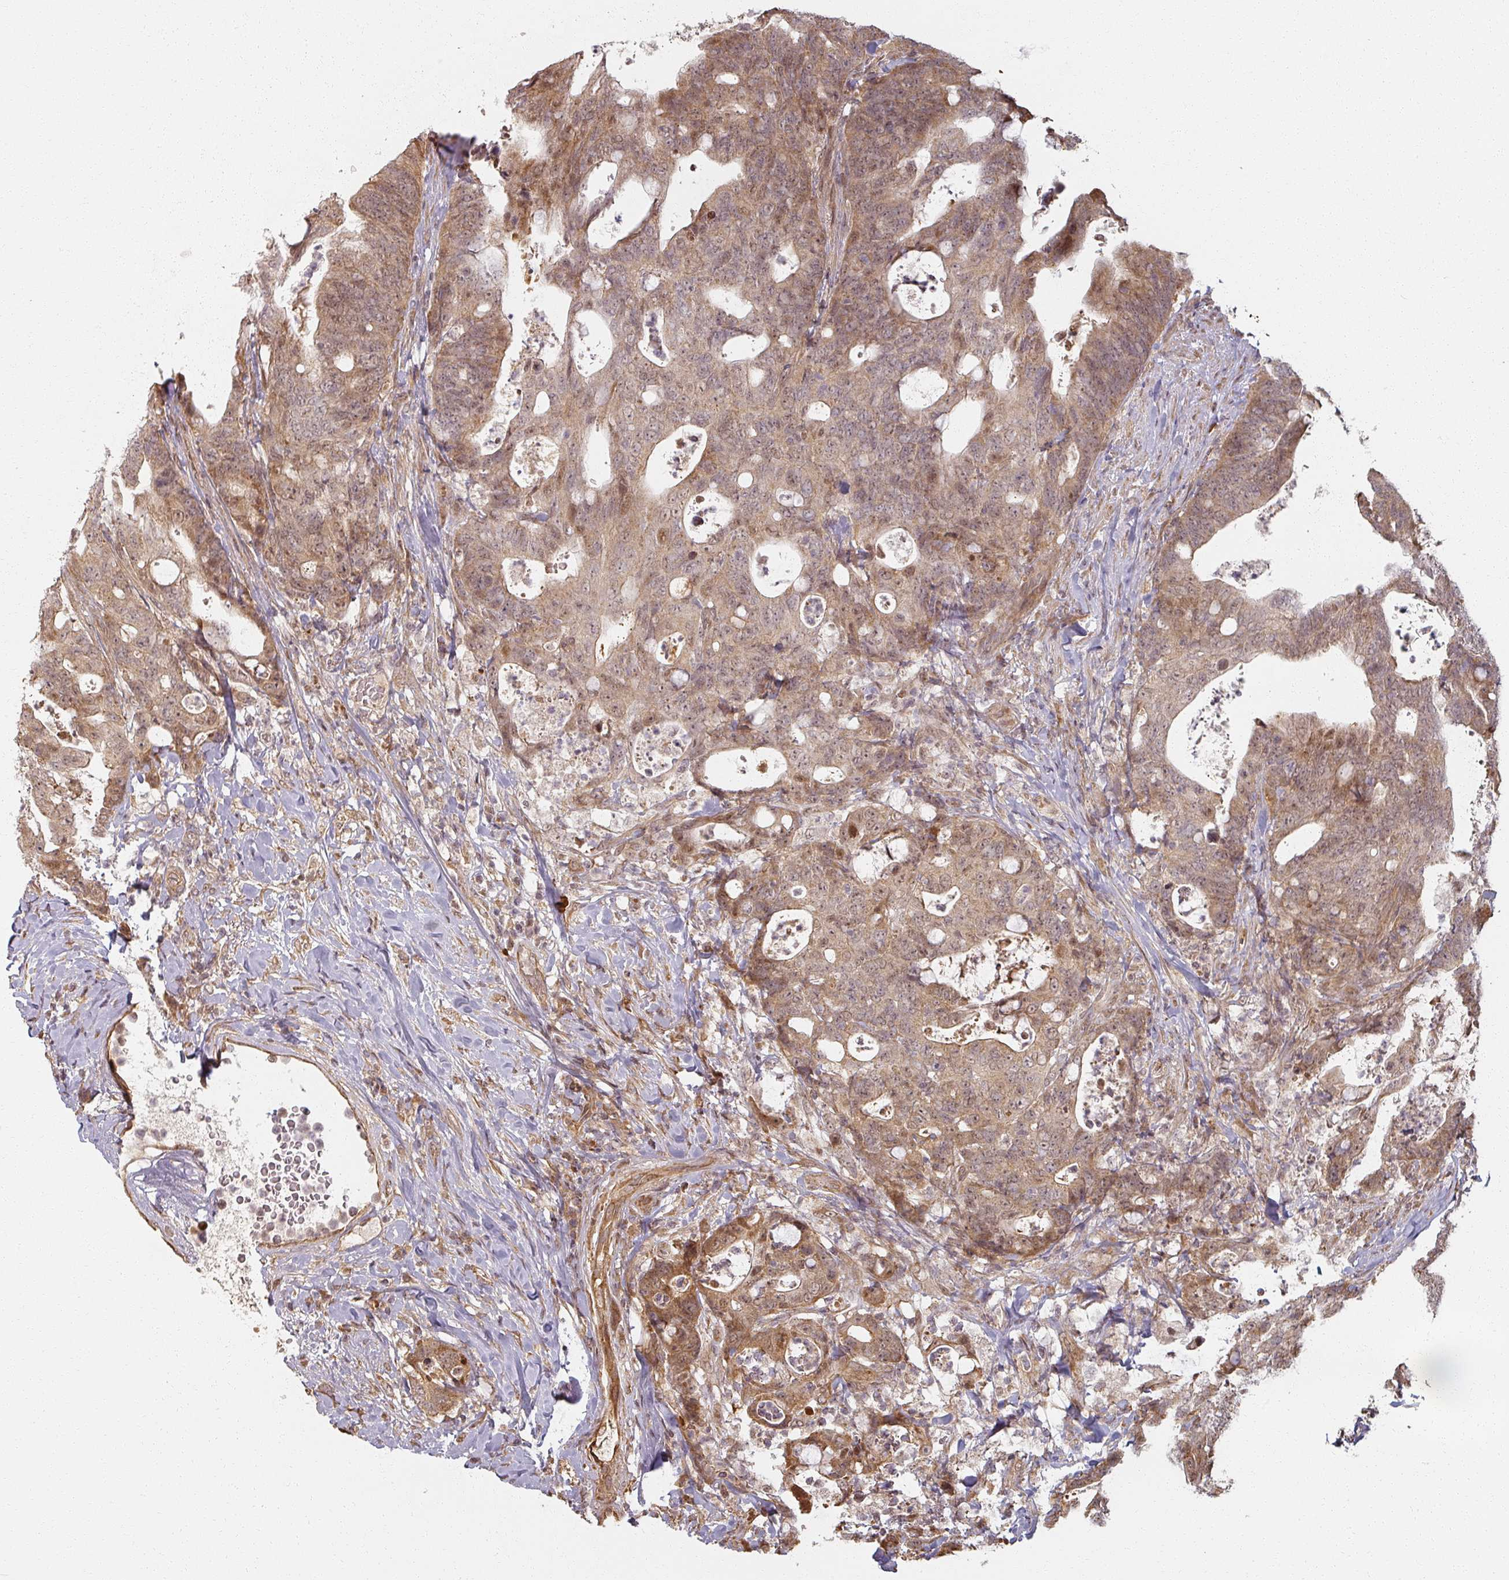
{"staining": {"intensity": "moderate", "quantity": ">75%", "location": "cytoplasmic/membranous,nuclear"}, "tissue": "colorectal cancer", "cell_type": "Tumor cells", "image_type": "cancer", "snomed": [{"axis": "morphology", "description": "Adenocarcinoma, NOS"}, {"axis": "topography", "description": "Colon"}], "caption": "Colorectal cancer was stained to show a protein in brown. There is medium levels of moderate cytoplasmic/membranous and nuclear staining in about >75% of tumor cells.", "gene": "MED19", "patient": {"sex": "female", "age": 82}}